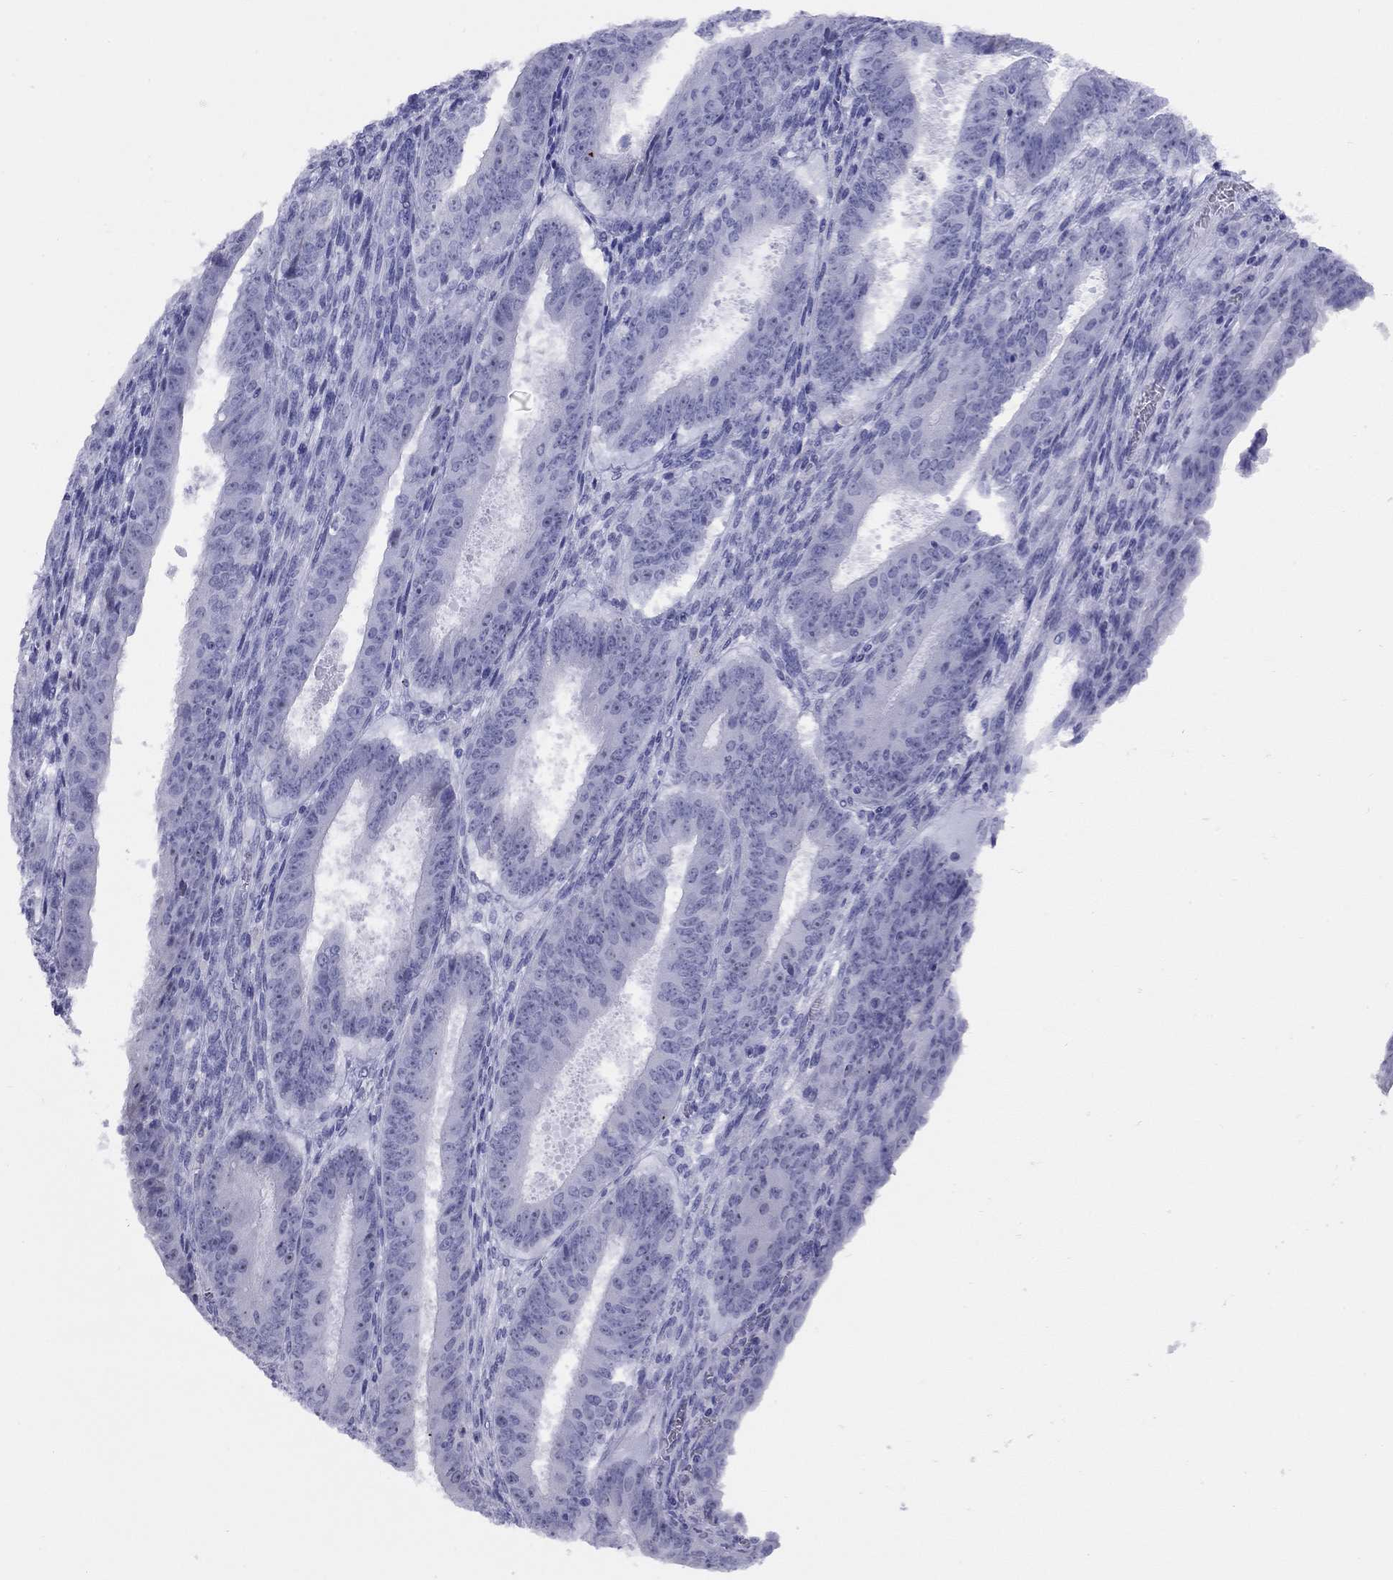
{"staining": {"intensity": "negative", "quantity": "none", "location": "none"}, "tissue": "ovarian cancer", "cell_type": "Tumor cells", "image_type": "cancer", "snomed": [{"axis": "morphology", "description": "Carcinoma, endometroid"}, {"axis": "topography", "description": "Ovary"}], "caption": "Ovarian endometroid carcinoma was stained to show a protein in brown. There is no significant expression in tumor cells. (Immunohistochemistry (ihc), brightfield microscopy, high magnification).", "gene": "LYAR", "patient": {"sex": "female", "age": 42}}